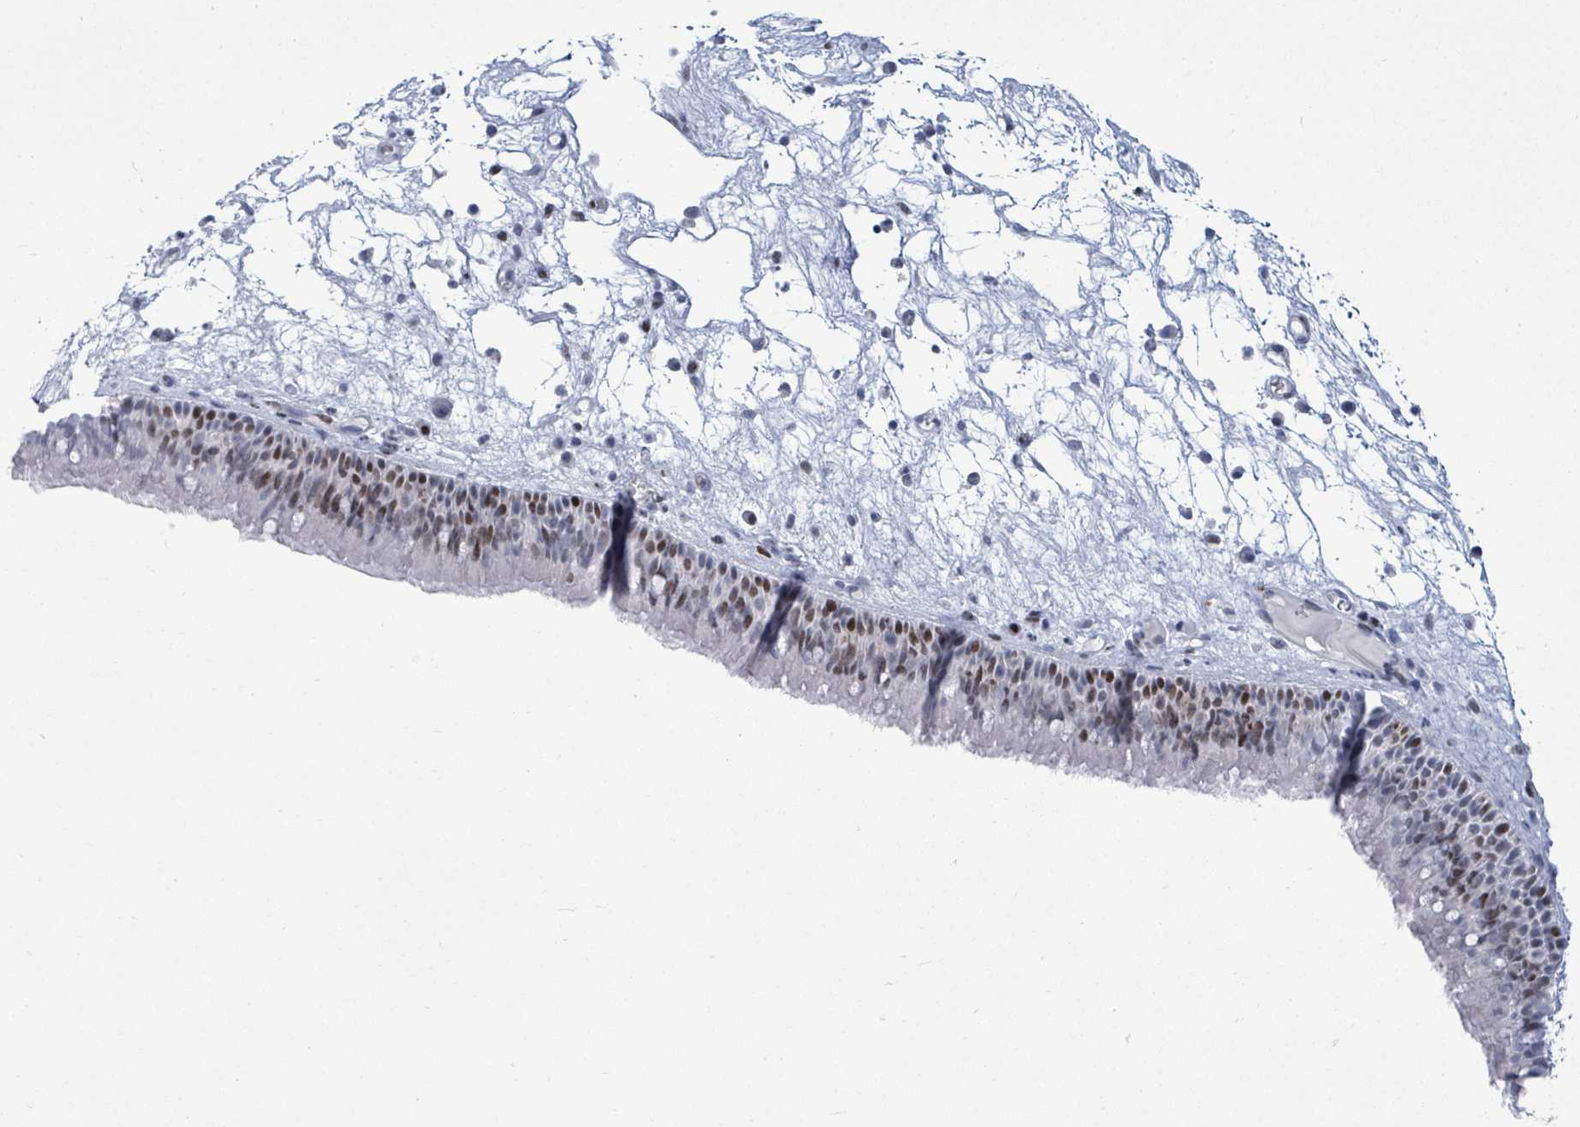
{"staining": {"intensity": "moderate", "quantity": "25%-75%", "location": "nuclear"}, "tissue": "nasopharynx", "cell_type": "Respiratory epithelial cells", "image_type": "normal", "snomed": [{"axis": "morphology", "description": "Normal tissue, NOS"}, {"axis": "morphology", "description": "Inflammation, NOS"}, {"axis": "morphology", "description": "Malignant melanoma, Metastatic site"}, {"axis": "topography", "description": "Nasopharynx"}], "caption": "This histopathology image reveals immunohistochemistry staining of benign human nasopharynx, with medium moderate nuclear expression in approximately 25%-75% of respiratory epithelial cells.", "gene": "MALL", "patient": {"sex": "male", "age": 70}}